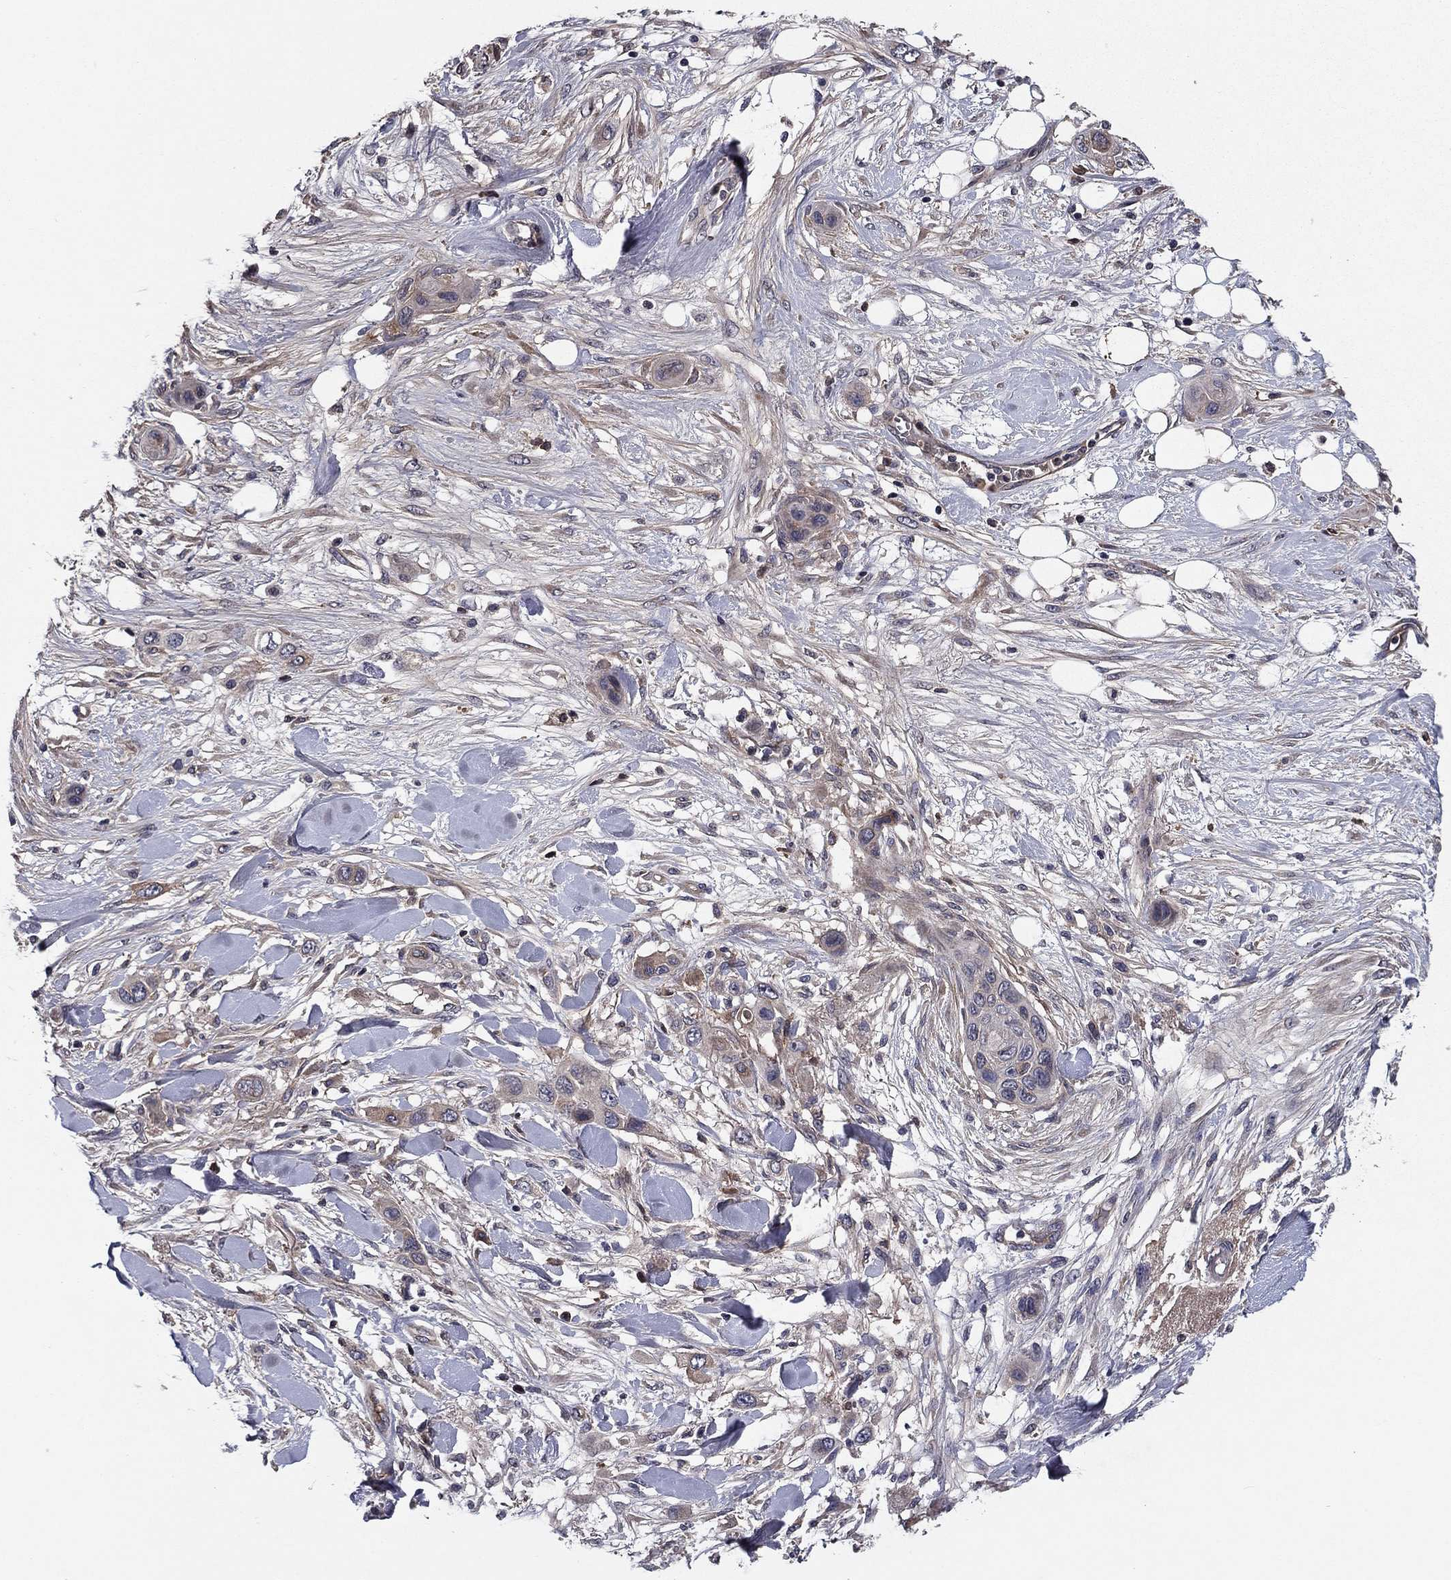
{"staining": {"intensity": "weak", "quantity": "<25%", "location": "cytoplasmic/membranous"}, "tissue": "skin cancer", "cell_type": "Tumor cells", "image_type": "cancer", "snomed": [{"axis": "morphology", "description": "Squamous cell carcinoma, NOS"}, {"axis": "topography", "description": "Skin"}], "caption": "This is a histopathology image of immunohistochemistry staining of skin squamous cell carcinoma, which shows no staining in tumor cells.", "gene": "PROS1", "patient": {"sex": "male", "age": 79}}